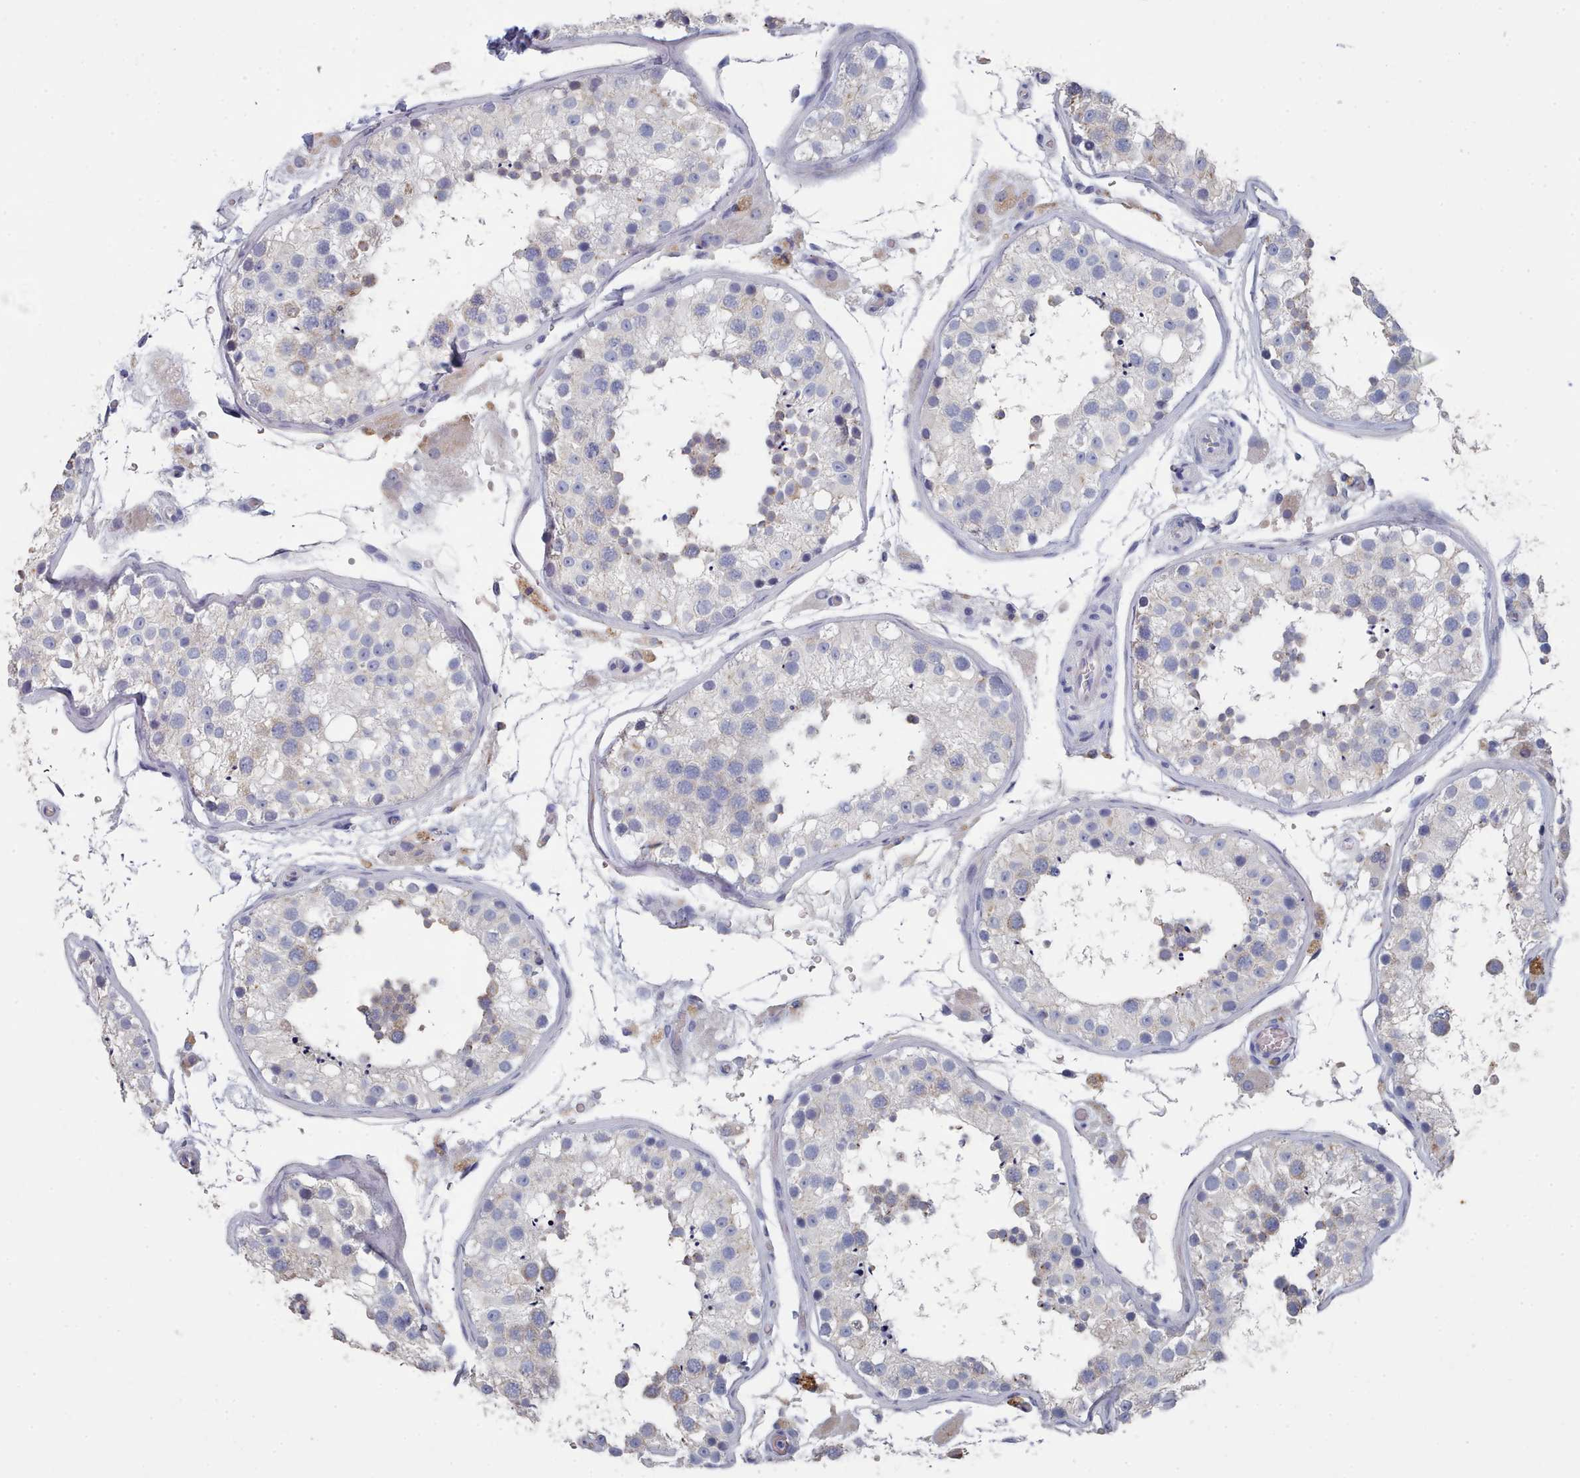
{"staining": {"intensity": "weak", "quantity": "<25%", "location": "cytoplasmic/membranous"}, "tissue": "testis", "cell_type": "Cells in seminiferous ducts", "image_type": "normal", "snomed": [{"axis": "morphology", "description": "Normal tissue, NOS"}, {"axis": "topography", "description": "Testis"}], "caption": "The histopathology image demonstrates no staining of cells in seminiferous ducts in unremarkable testis. Brightfield microscopy of immunohistochemistry stained with DAB (3,3'-diaminobenzidine) (brown) and hematoxylin (blue), captured at high magnification.", "gene": "ACAD11", "patient": {"sex": "male", "age": 26}}